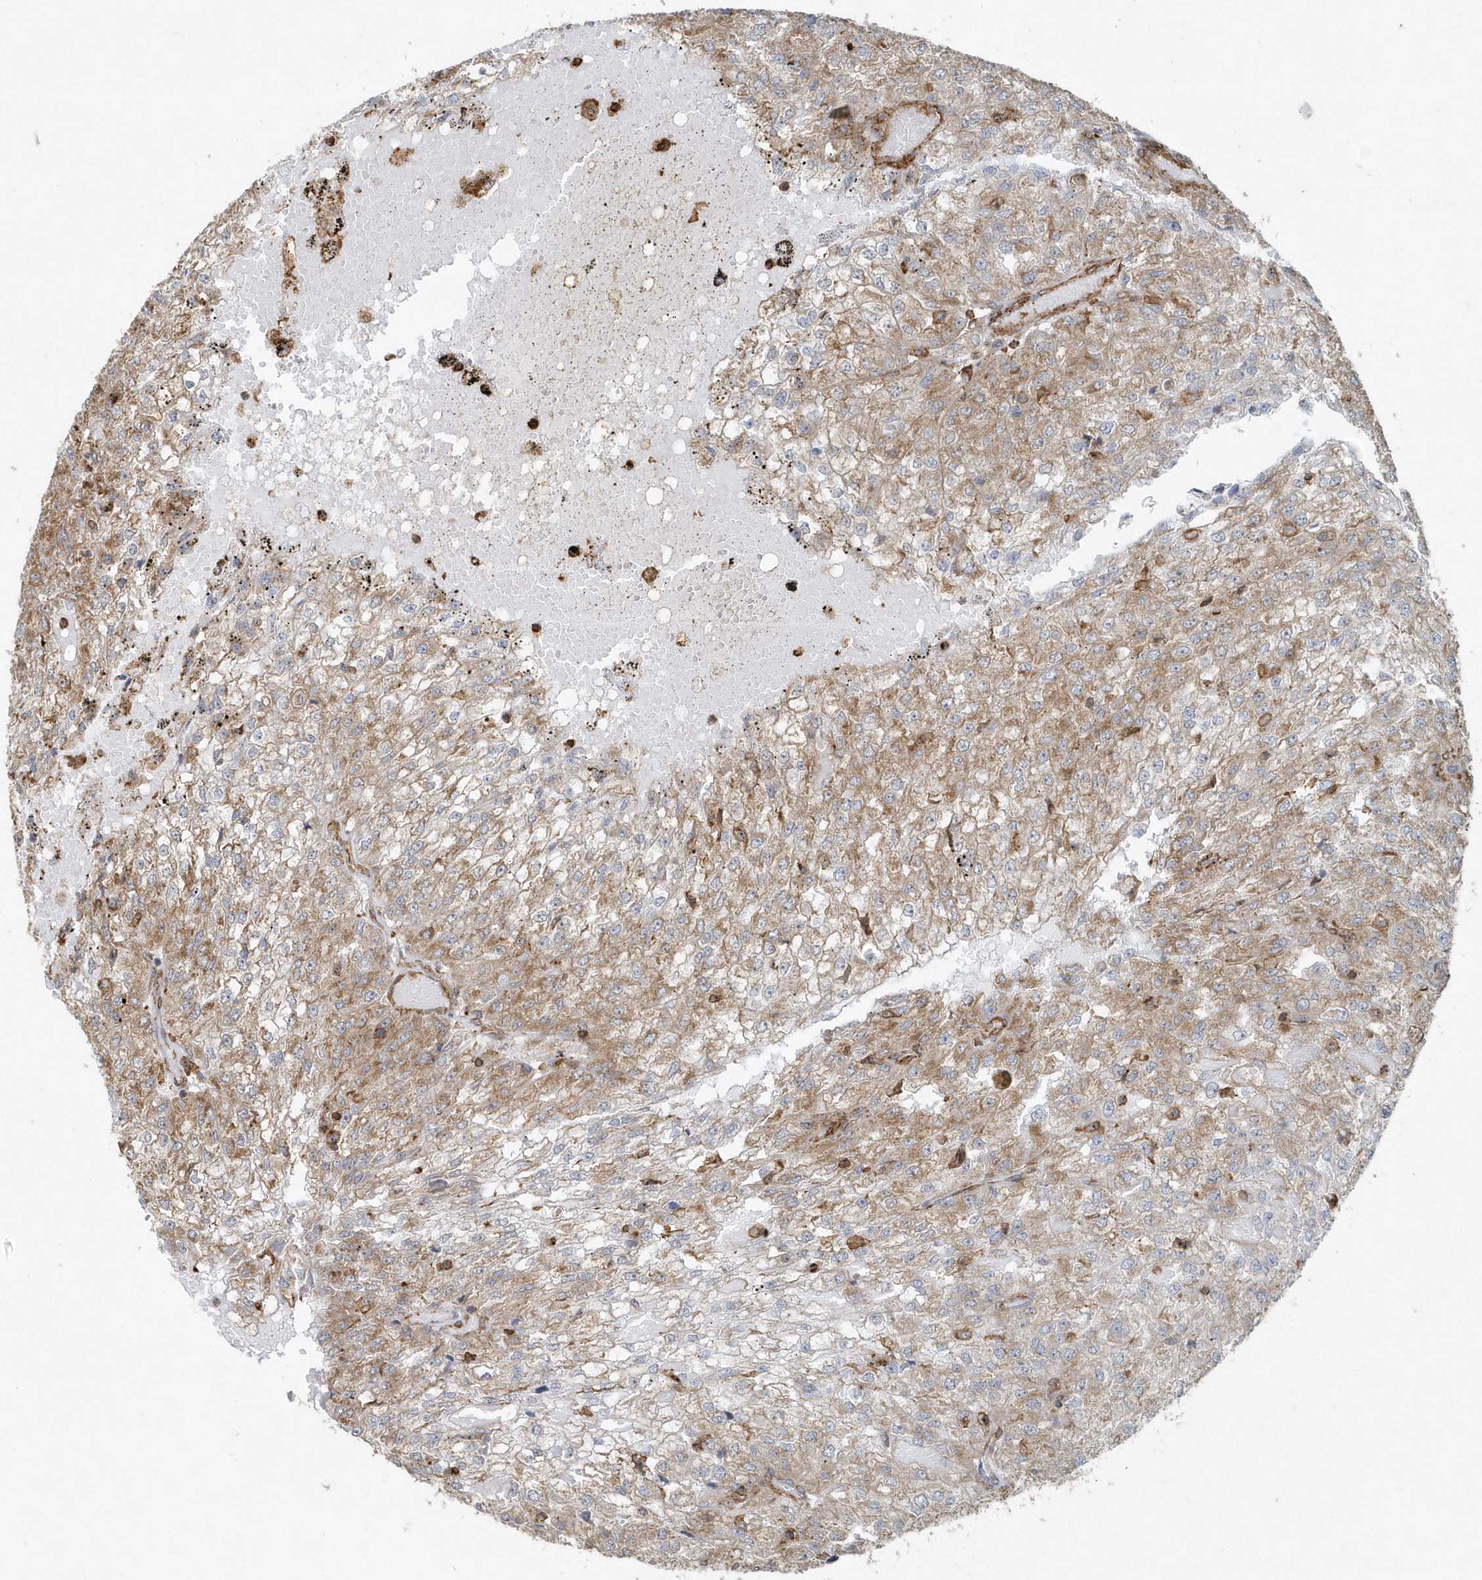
{"staining": {"intensity": "moderate", "quantity": "25%-75%", "location": "cytoplasmic/membranous"}, "tissue": "renal cancer", "cell_type": "Tumor cells", "image_type": "cancer", "snomed": [{"axis": "morphology", "description": "Adenocarcinoma, NOS"}, {"axis": "topography", "description": "Kidney"}], "caption": "Immunohistochemistry (IHC) (DAB) staining of renal cancer displays moderate cytoplasmic/membranous protein expression in approximately 25%-75% of tumor cells. (brown staining indicates protein expression, while blue staining denotes nuclei).", "gene": "MMUT", "patient": {"sex": "female", "age": 54}}